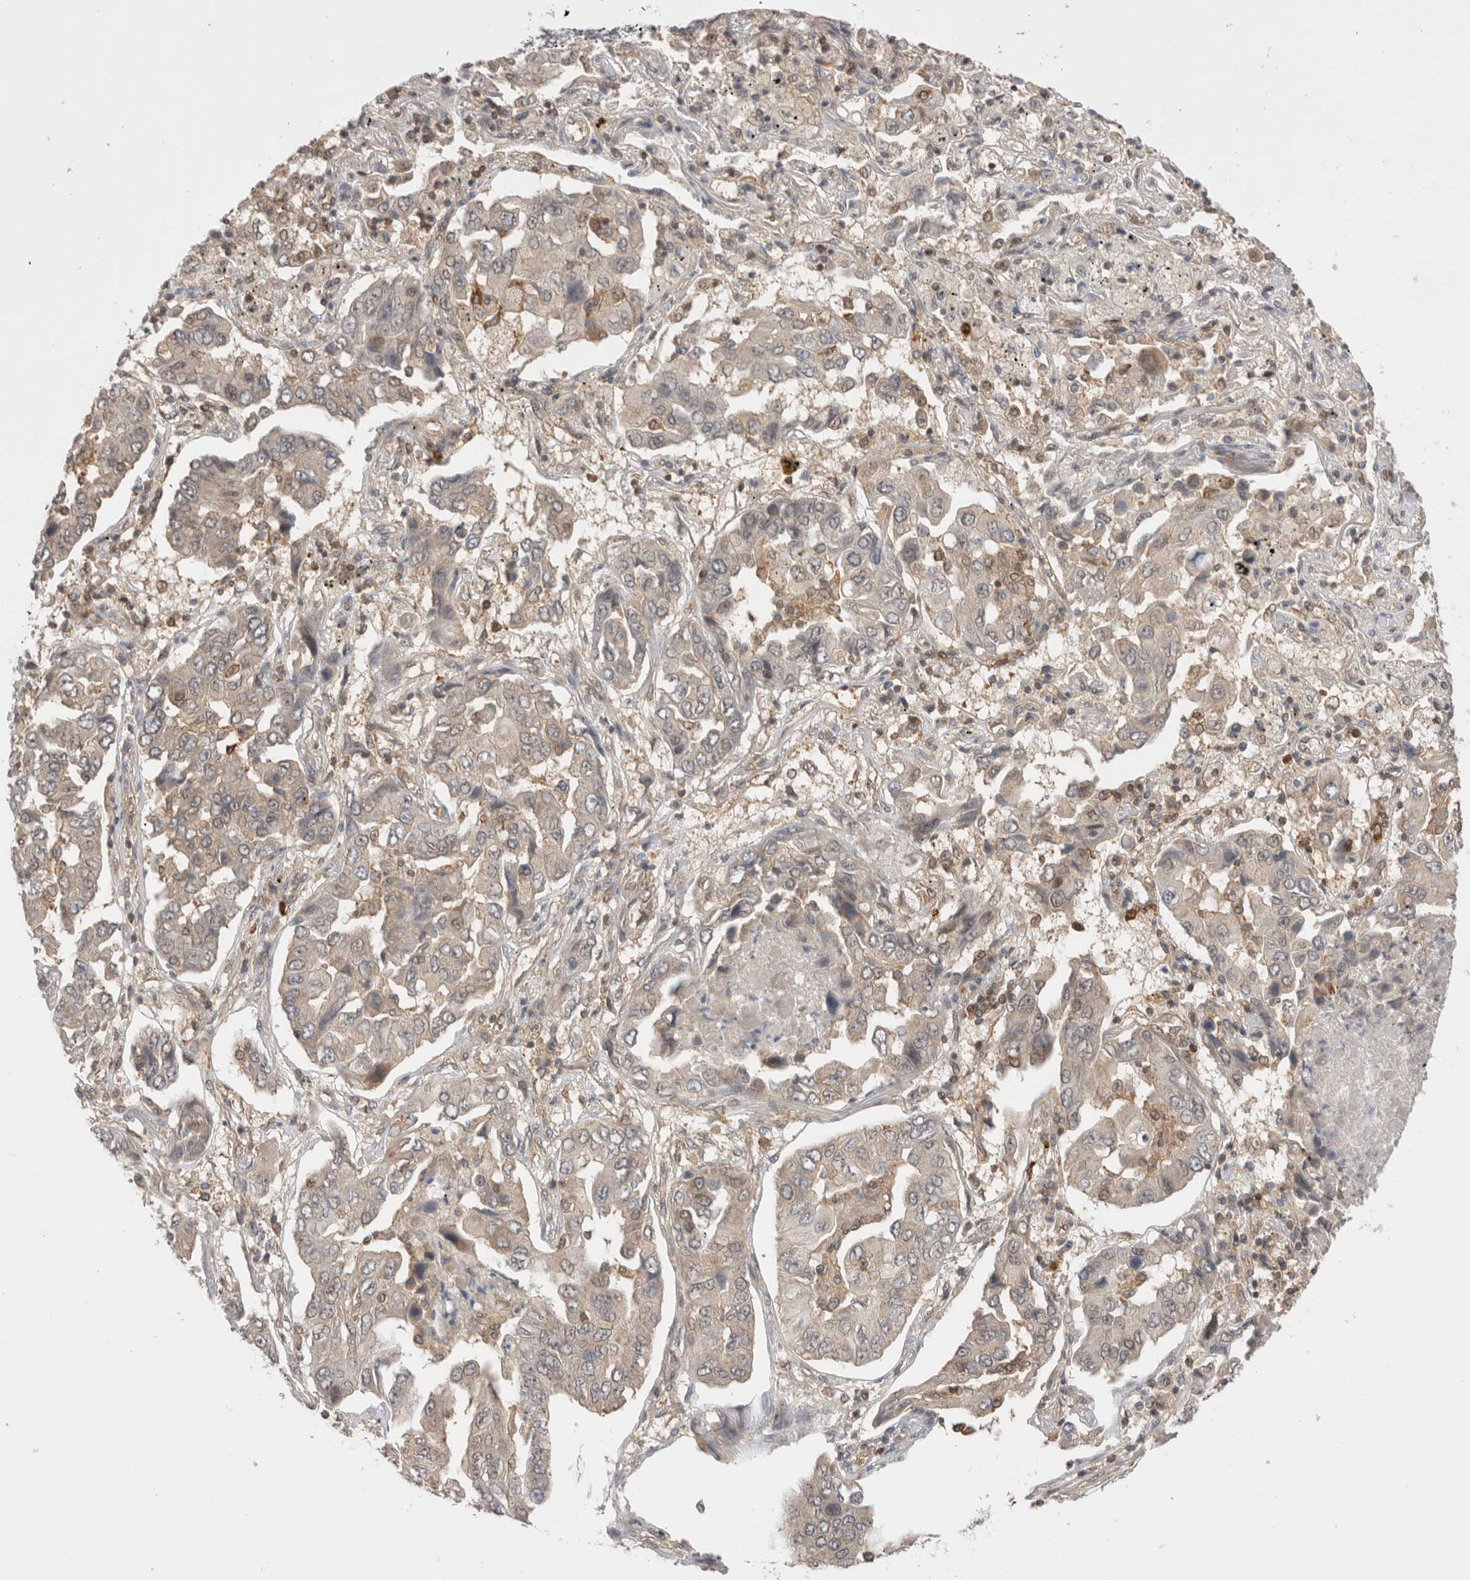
{"staining": {"intensity": "weak", "quantity": "<25%", "location": "cytoplasmic/membranous"}, "tissue": "lung cancer", "cell_type": "Tumor cells", "image_type": "cancer", "snomed": [{"axis": "morphology", "description": "Adenocarcinoma, NOS"}, {"axis": "topography", "description": "Lung"}], "caption": "The image reveals no staining of tumor cells in adenocarcinoma (lung).", "gene": "NFKB1", "patient": {"sex": "female", "age": 65}}